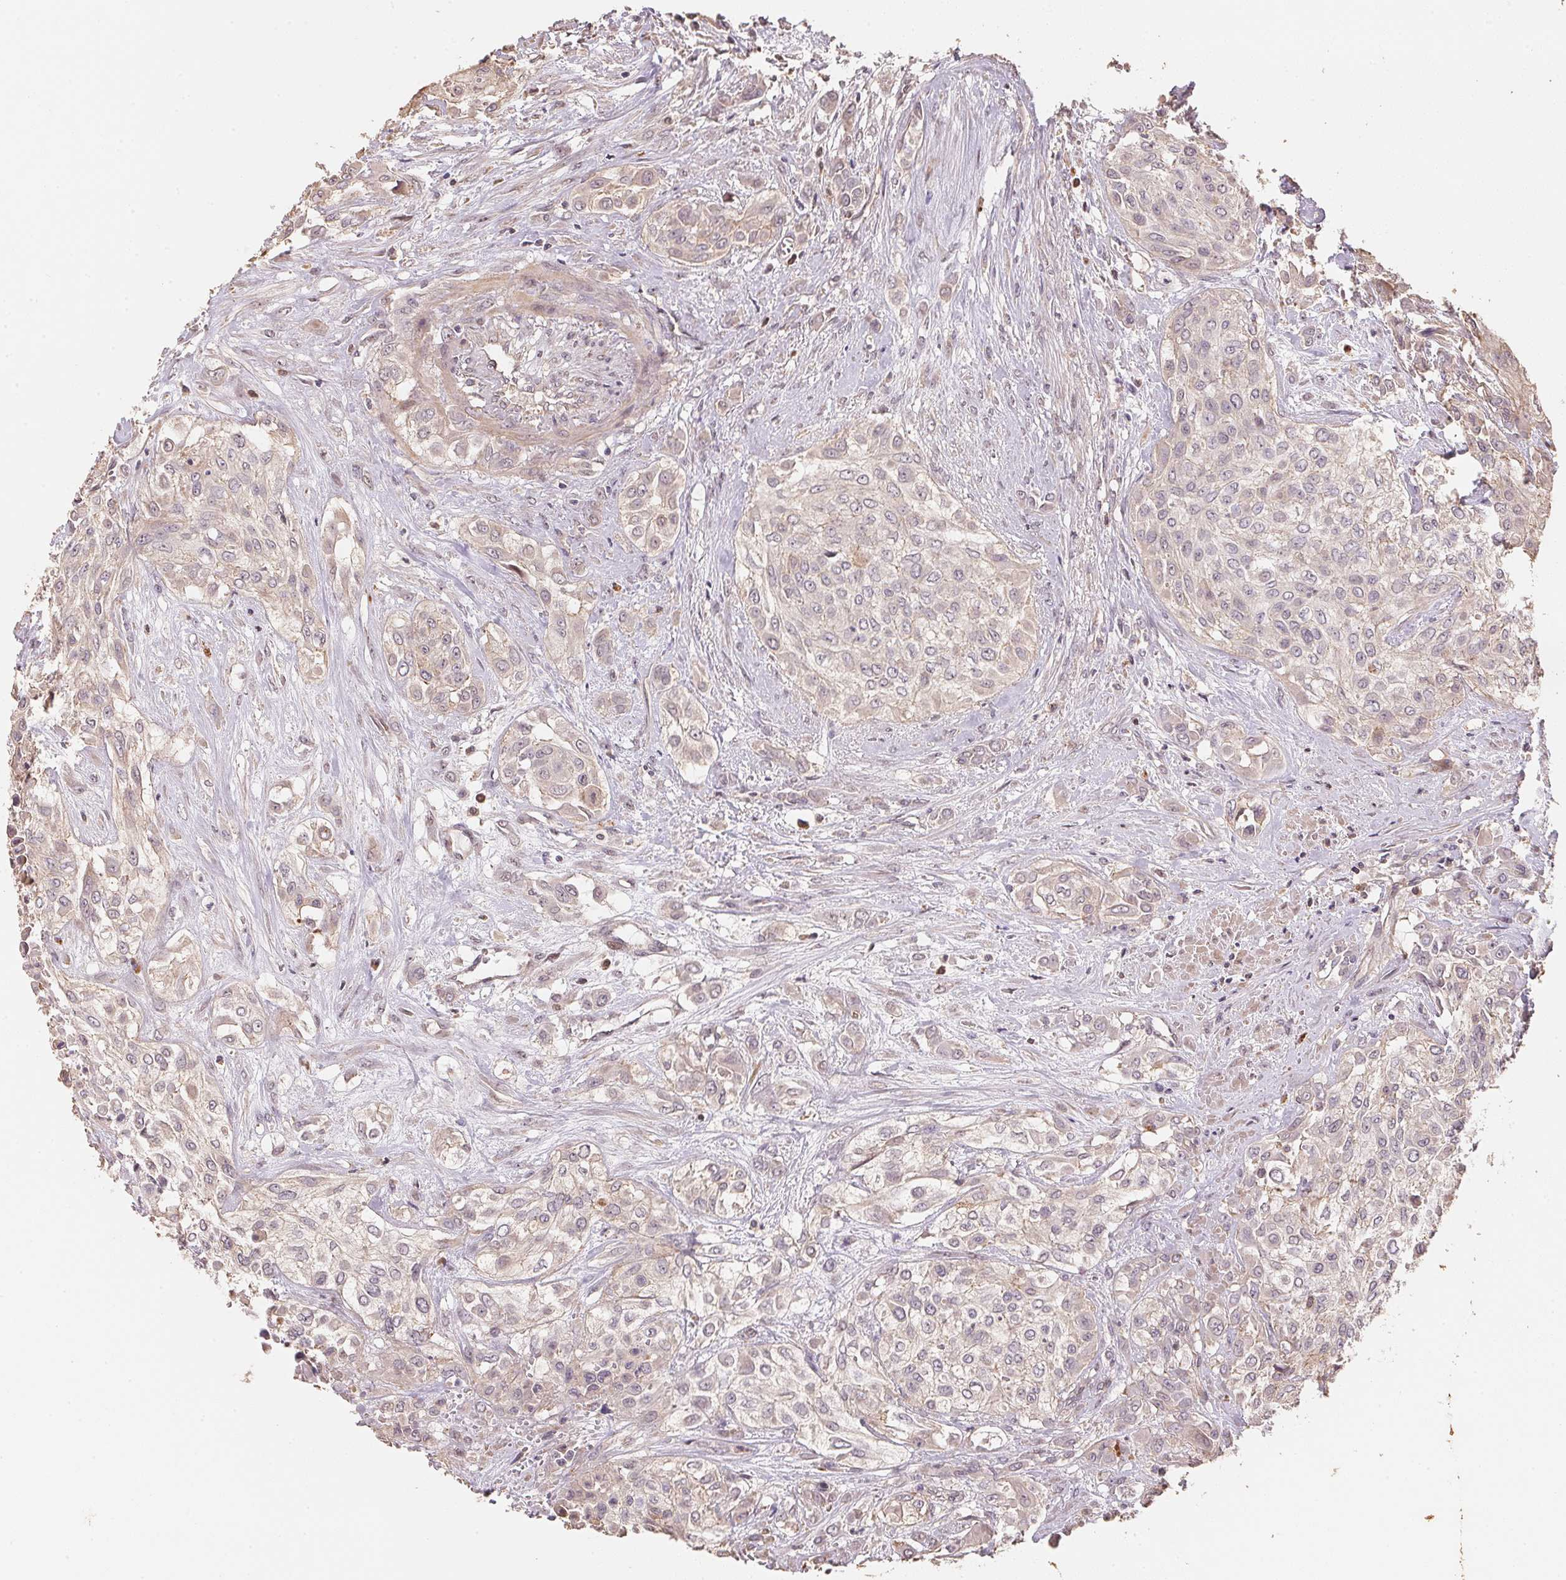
{"staining": {"intensity": "weak", "quantity": "<25%", "location": "cytoplasmic/membranous"}, "tissue": "urothelial cancer", "cell_type": "Tumor cells", "image_type": "cancer", "snomed": [{"axis": "morphology", "description": "Urothelial carcinoma, High grade"}, {"axis": "topography", "description": "Urinary bladder"}], "caption": "The immunohistochemistry (IHC) micrograph has no significant staining in tumor cells of urothelial cancer tissue. (Stains: DAB (3,3'-diaminobenzidine) immunohistochemistry with hematoxylin counter stain, Microscopy: brightfield microscopy at high magnification).", "gene": "TMEM222", "patient": {"sex": "male", "age": 57}}